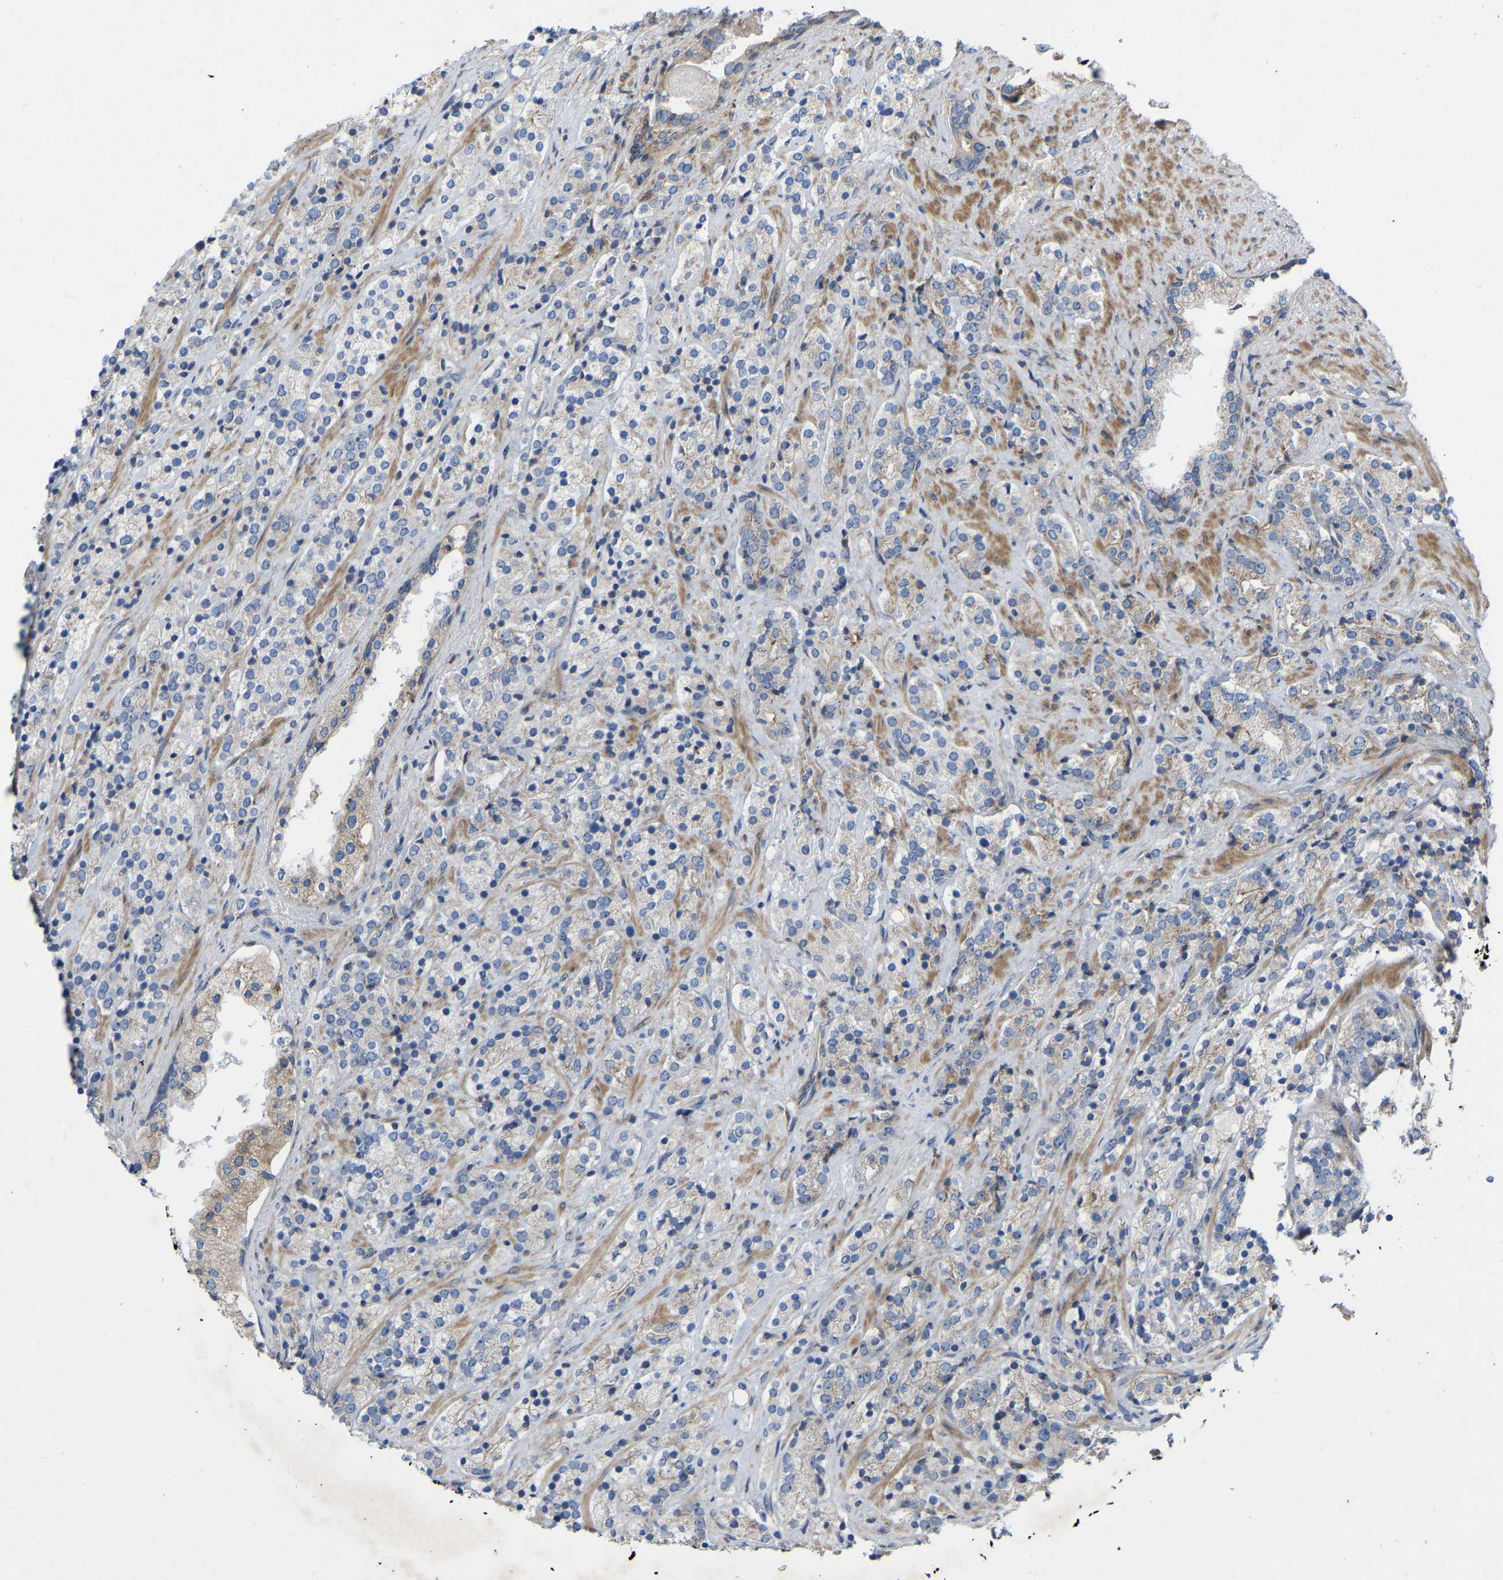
{"staining": {"intensity": "negative", "quantity": "none", "location": "none"}, "tissue": "prostate cancer", "cell_type": "Tumor cells", "image_type": "cancer", "snomed": [{"axis": "morphology", "description": "Adenocarcinoma, High grade"}, {"axis": "topography", "description": "Prostate"}], "caption": "Tumor cells are negative for brown protein staining in prostate cancer.", "gene": "TOR1B", "patient": {"sex": "male", "age": 71}}